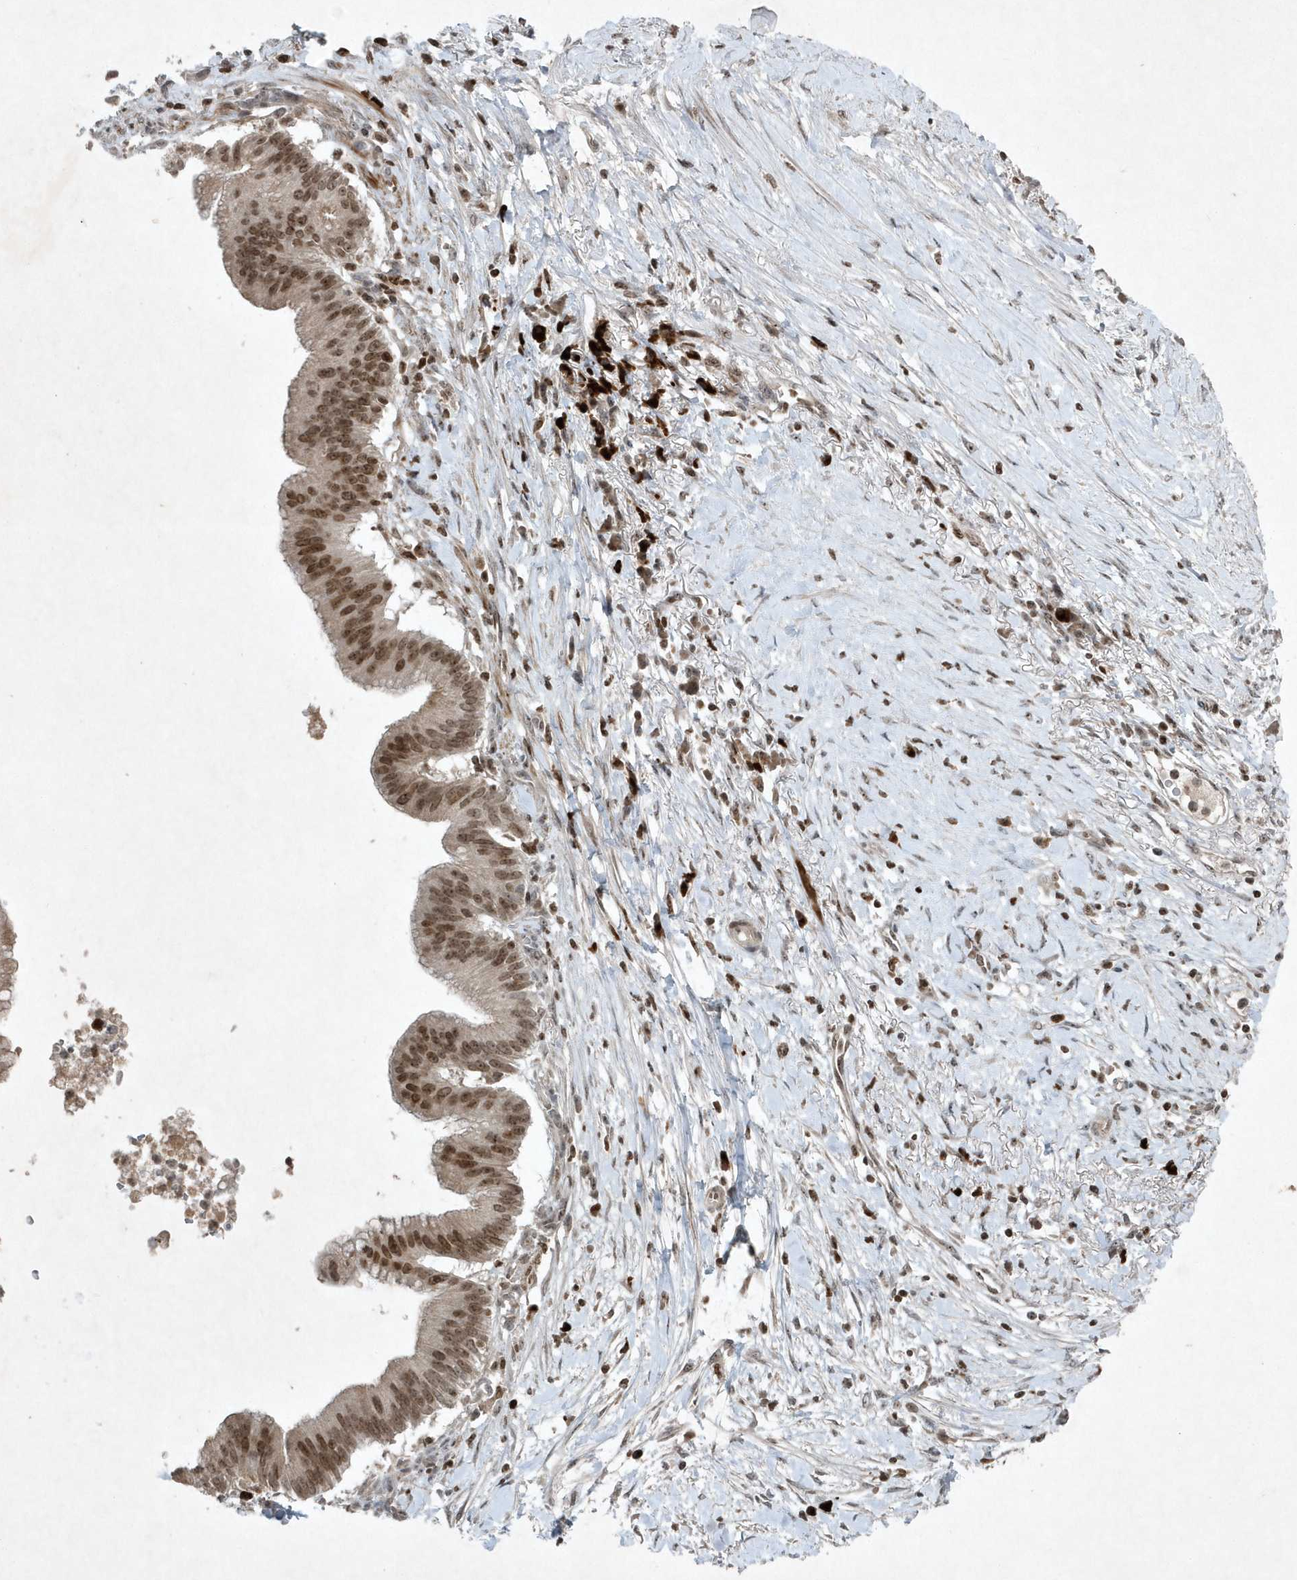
{"staining": {"intensity": "moderate", "quantity": ">75%", "location": "nuclear"}, "tissue": "pancreatic cancer", "cell_type": "Tumor cells", "image_type": "cancer", "snomed": [{"axis": "morphology", "description": "Adenocarcinoma, NOS"}, {"axis": "topography", "description": "Pancreas"}], "caption": "Human adenocarcinoma (pancreatic) stained with a brown dye displays moderate nuclear positive staining in about >75% of tumor cells.", "gene": "QTRT2", "patient": {"sex": "male", "age": 68}}